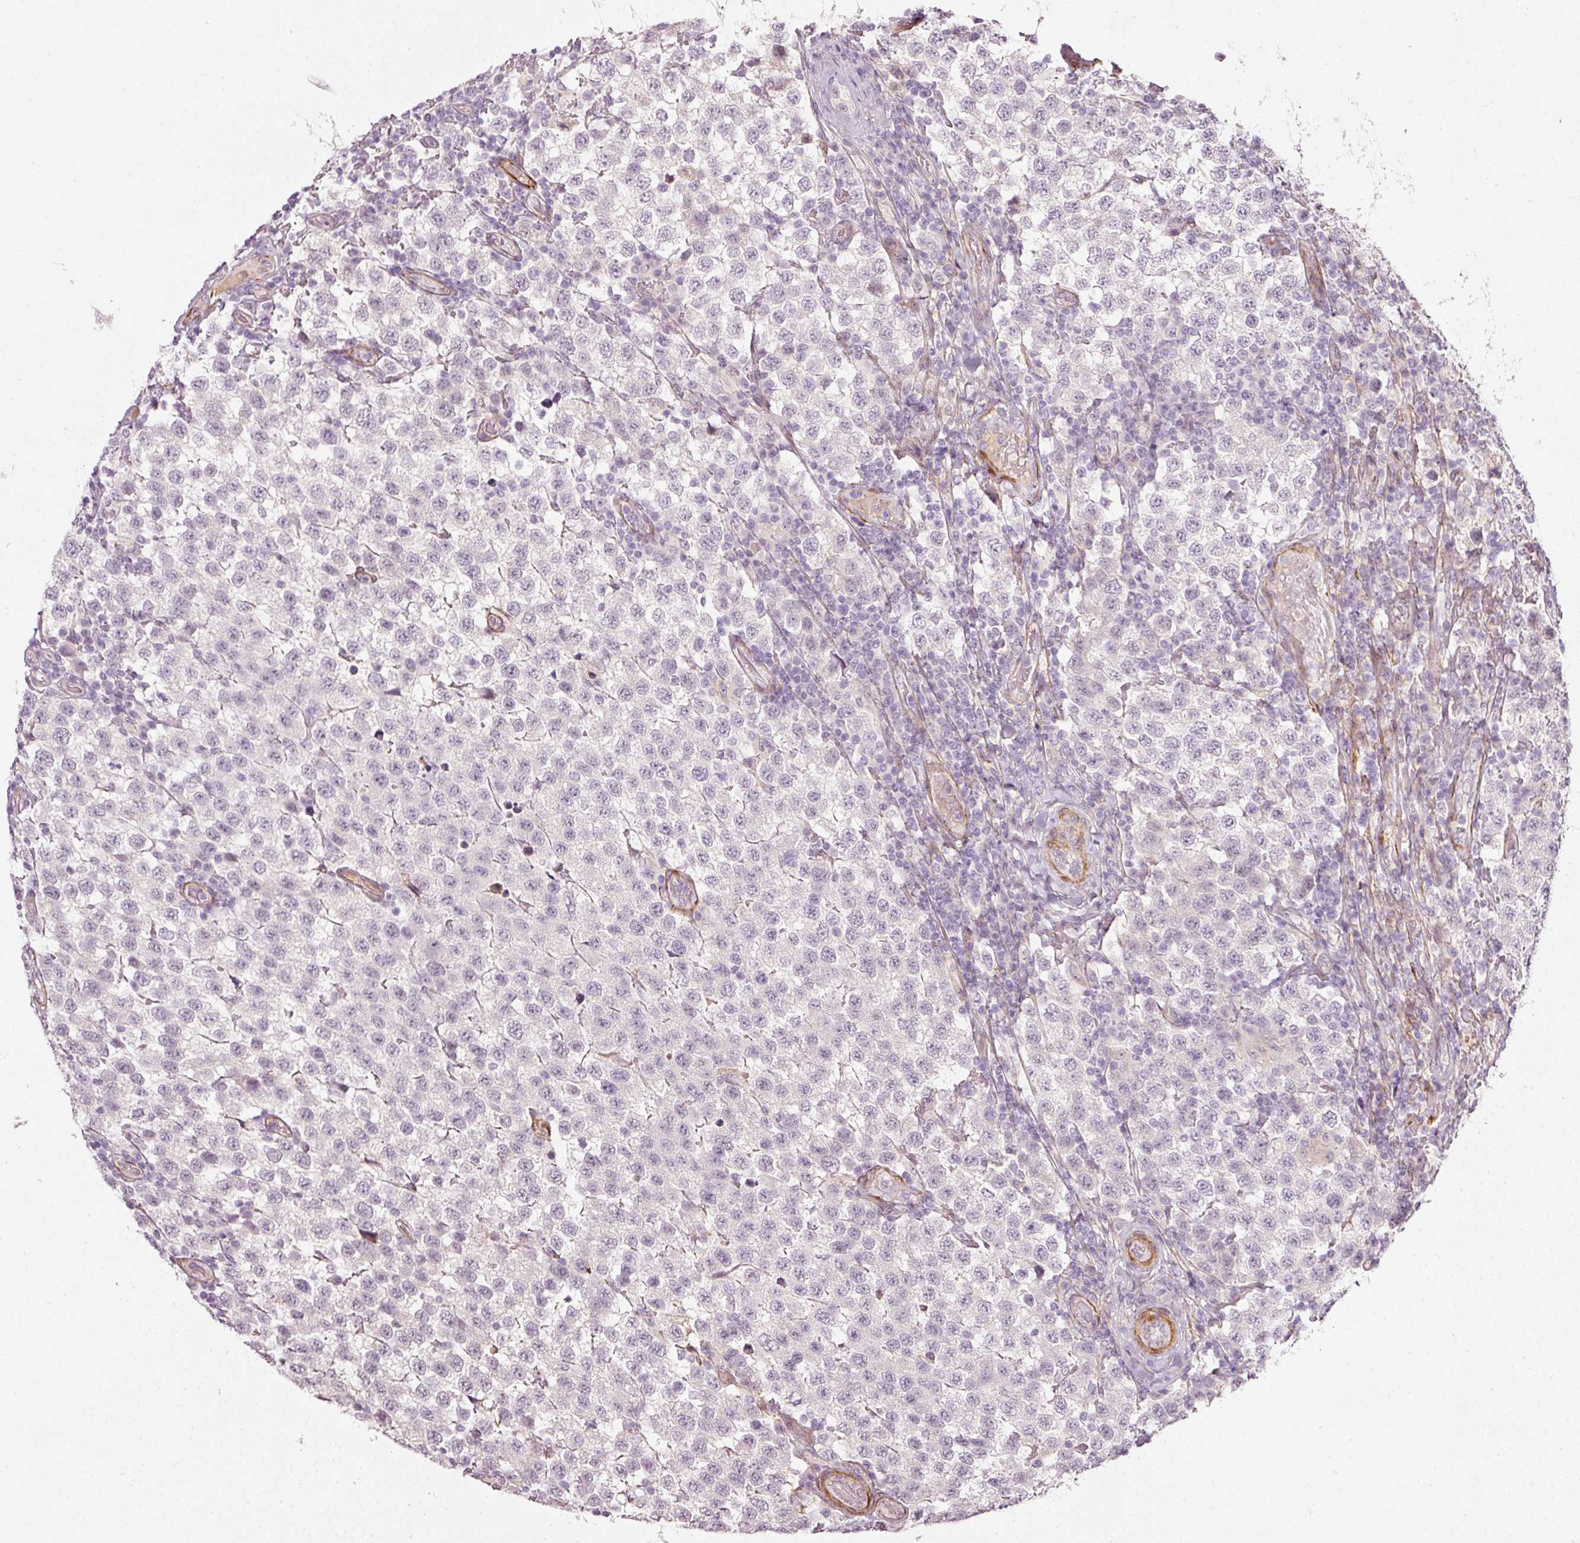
{"staining": {"intensity": "negative", "quantity": "none", "location": "none"}, "tissue": "testis cancer", "cell_type": "Tumor cells", "image_type": "cancer", "snomed": [{"axis": "morphology", "description": "Seminoma, NOS"}, {"axis": "topography", "description": "Testis"}], "caption": "High magnification brightfield microscopy of seminoma (testis) stained with DAB (brown) and counterstained with hematoxylin (blue): tumor cells show no significant staining. Brightfield microscopy of immunohistochemistry stained with DAB (3,3'-diaminobenzidine) (brown) and hematoxylin (blue), captured at high magnification.", "gene": "TOGARAM1", "patient": {"sex": "male", "age": 34}}